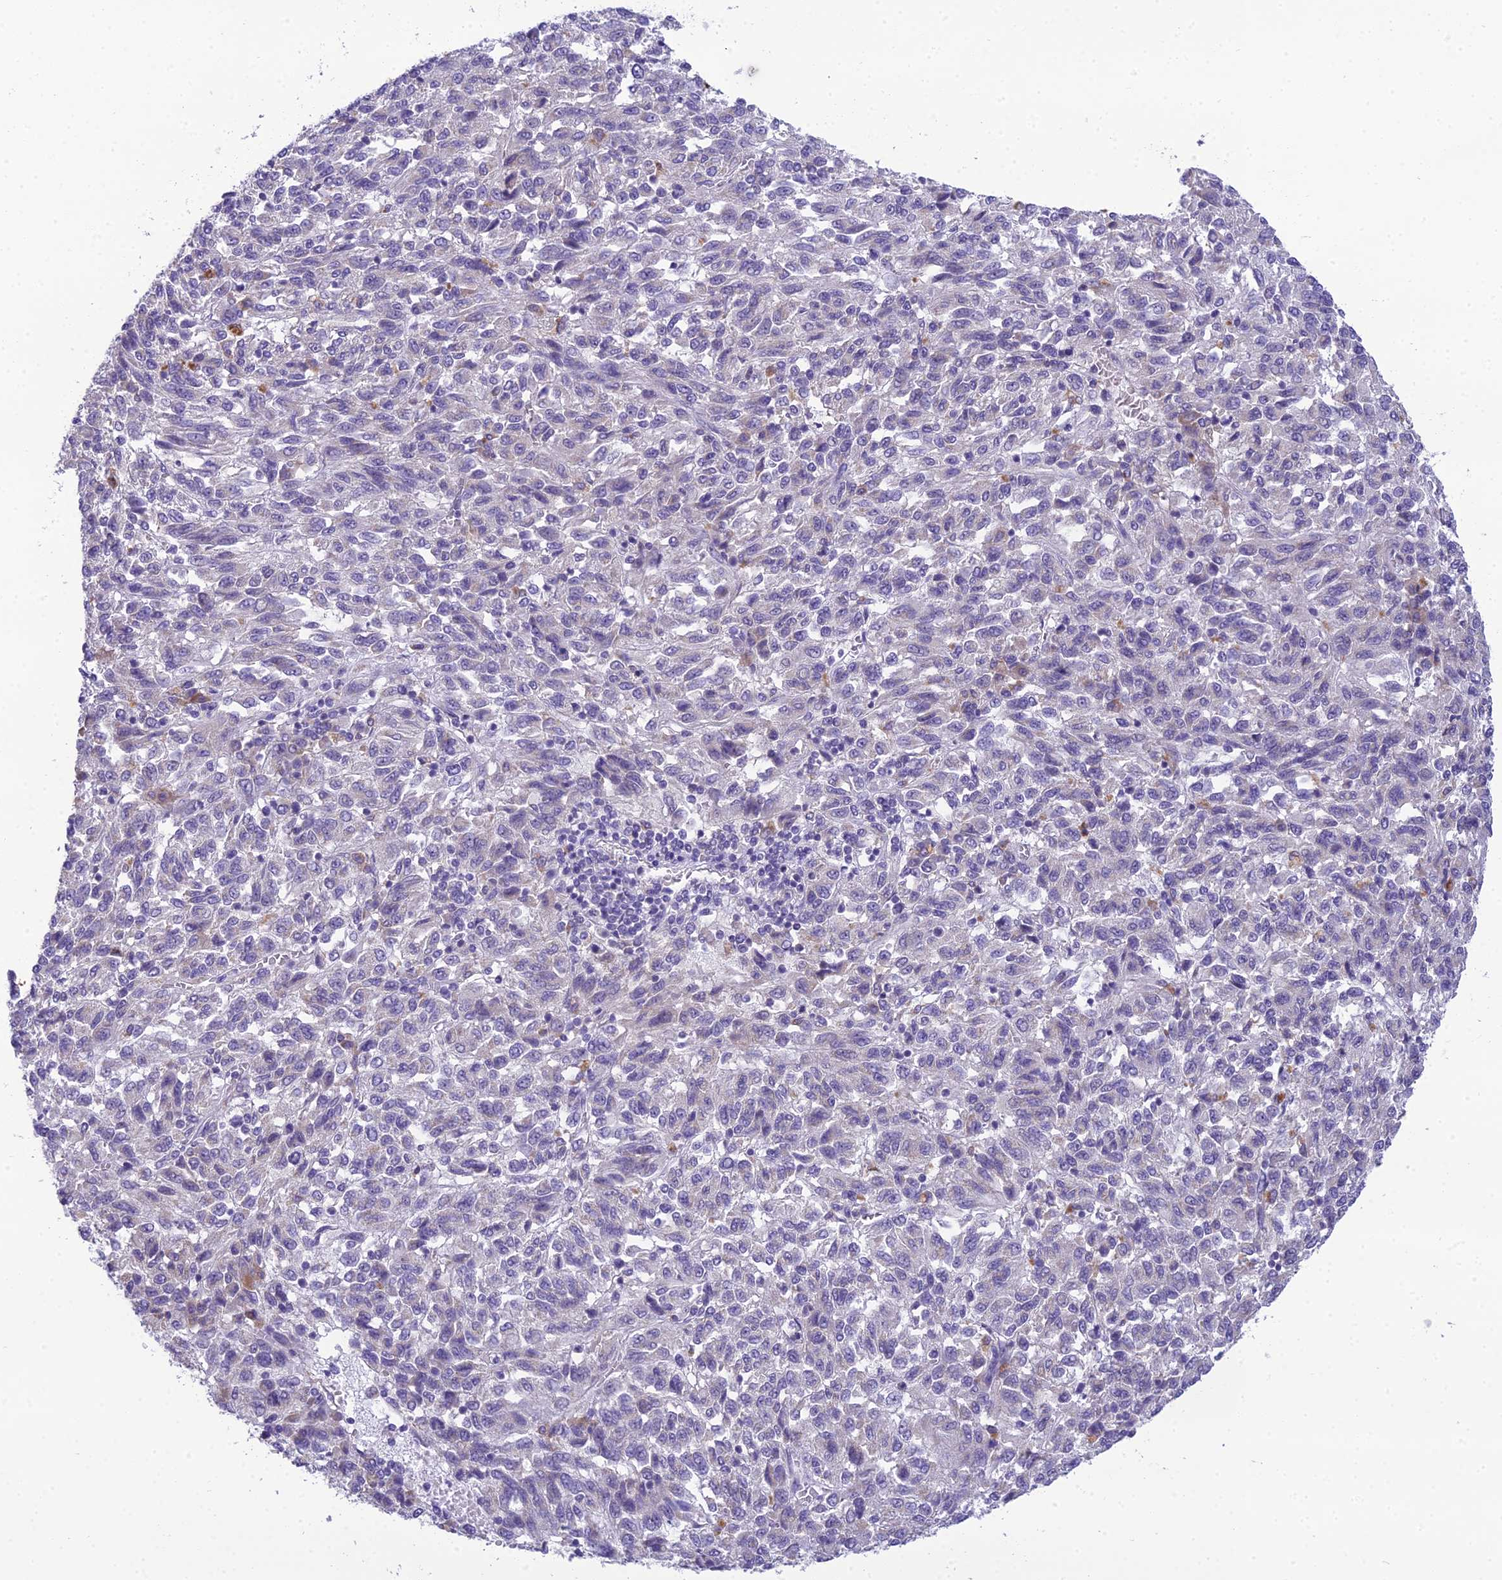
{"staining": {"intensity": "negative", "quantity": "none", "location": "none"}, "tissue": "melanoma", "cell_type": "Tumor cells", "image_type": "cancer", "snomed": [{"axis": "morphology", "description": "Malignant melanoma, Metastatic site"}, {"axis": "topography", "description": "Lung"}], "caption": "The immunohistochemistry histopathology image has no significant positivity in tumor cells of malignant melanoma (metastatic site) tissue.", "gene": "MIIP", "patient": {"sex": "male", "age": 64}}